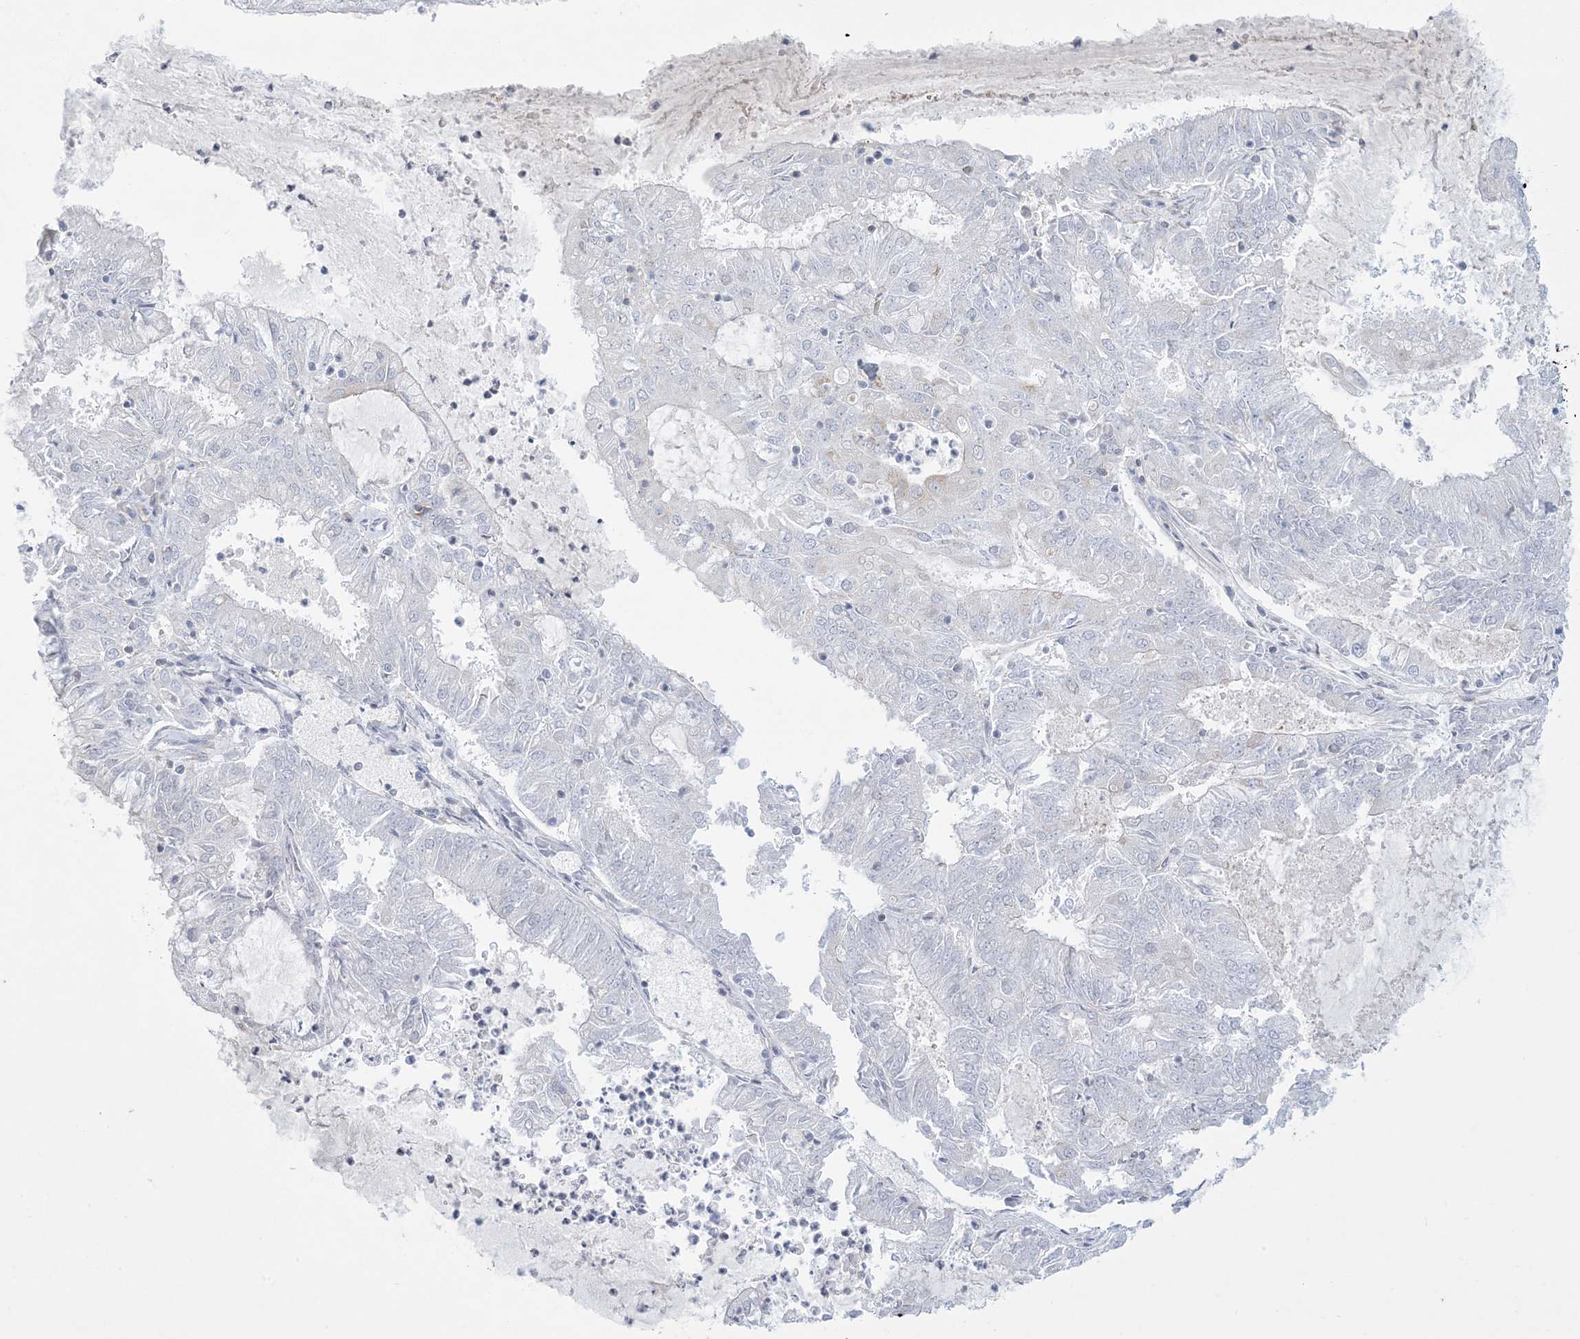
{"staining": {"intensity": "negative", "quantity": "none", "location": "none"}, "tissue": "endometrial cancer", "cell_type": "Tumor cells", "image_type": "cancer", "snomed": [{"axis": "morphology", "description": "Adenocarcinoma, NOS"}, {"axis": "topography", "description": "Endometrium"}], "caption": "This histopathology image is of endometrial cancer stained with immunohistochemistry (IHC) to label a protein in brown with the nuclei are counter-stained blue. There is no positivity in tumor cells. (DAB (3,3'-diaminobenzidine) IHC visualized using brightfield microscopy, high magnification).", "gene": "SLAMF9", "patient": {"sex": "female", "age": 57}}